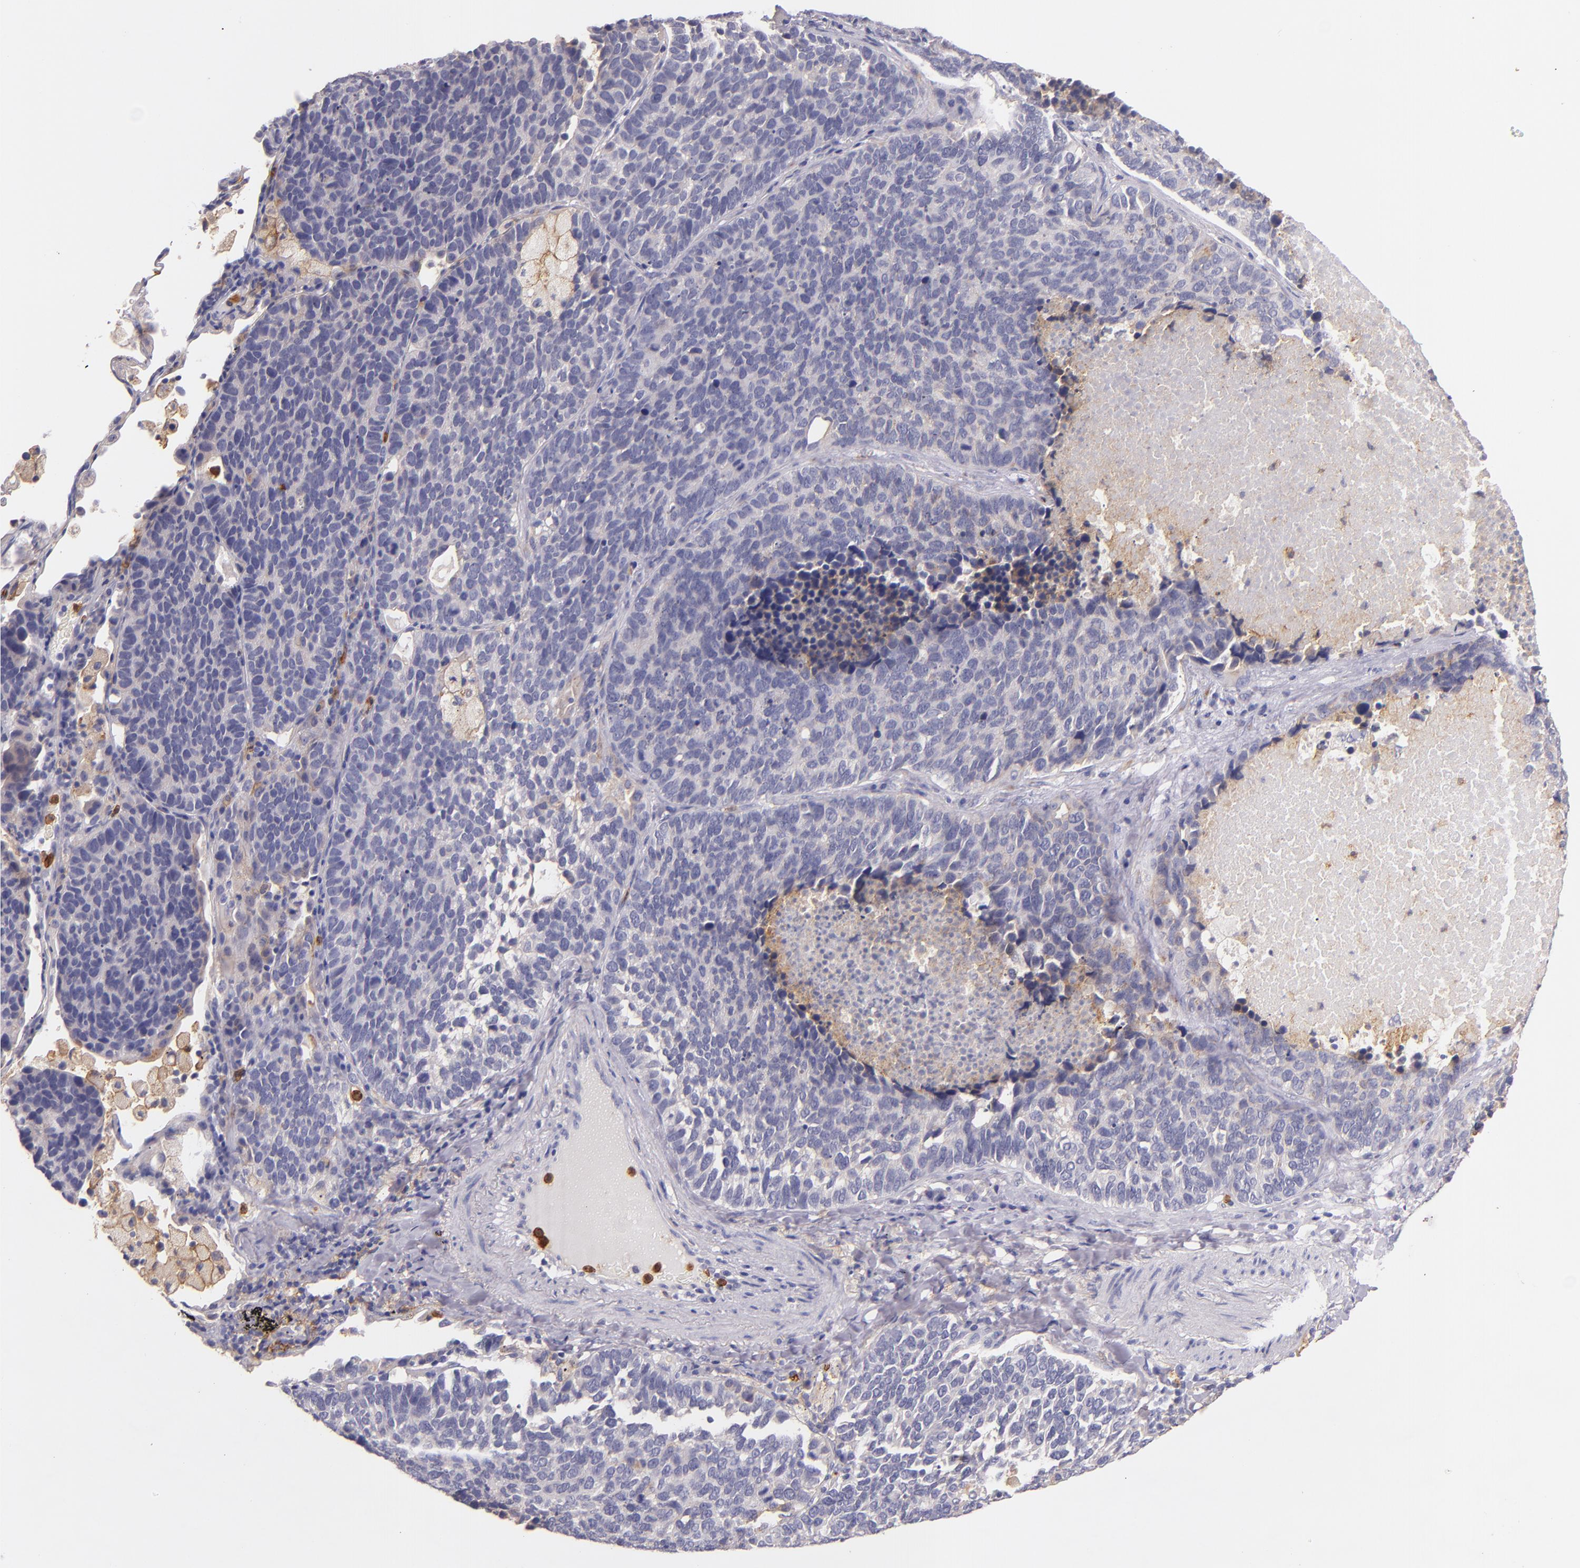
{"staining": {"intensity": "weak", "quantity": "<25%", "location": "cytoplasmic/membranous"}, "tissue": "lung cancer", "cell_type": "Tumor cells", "image_type": "cancer", "snomed": [{"axis": "morphology", "description": "Neoplasm, malignant, NOS"}, {"axis": "topography", "description": "Lung"}], "caption": "This is an IHC micrograph of lung malignant neoplasm. There is no expression in tumor cells.", "gene": "C5AR1", "patient": {"sex": "female", "age": 75}}